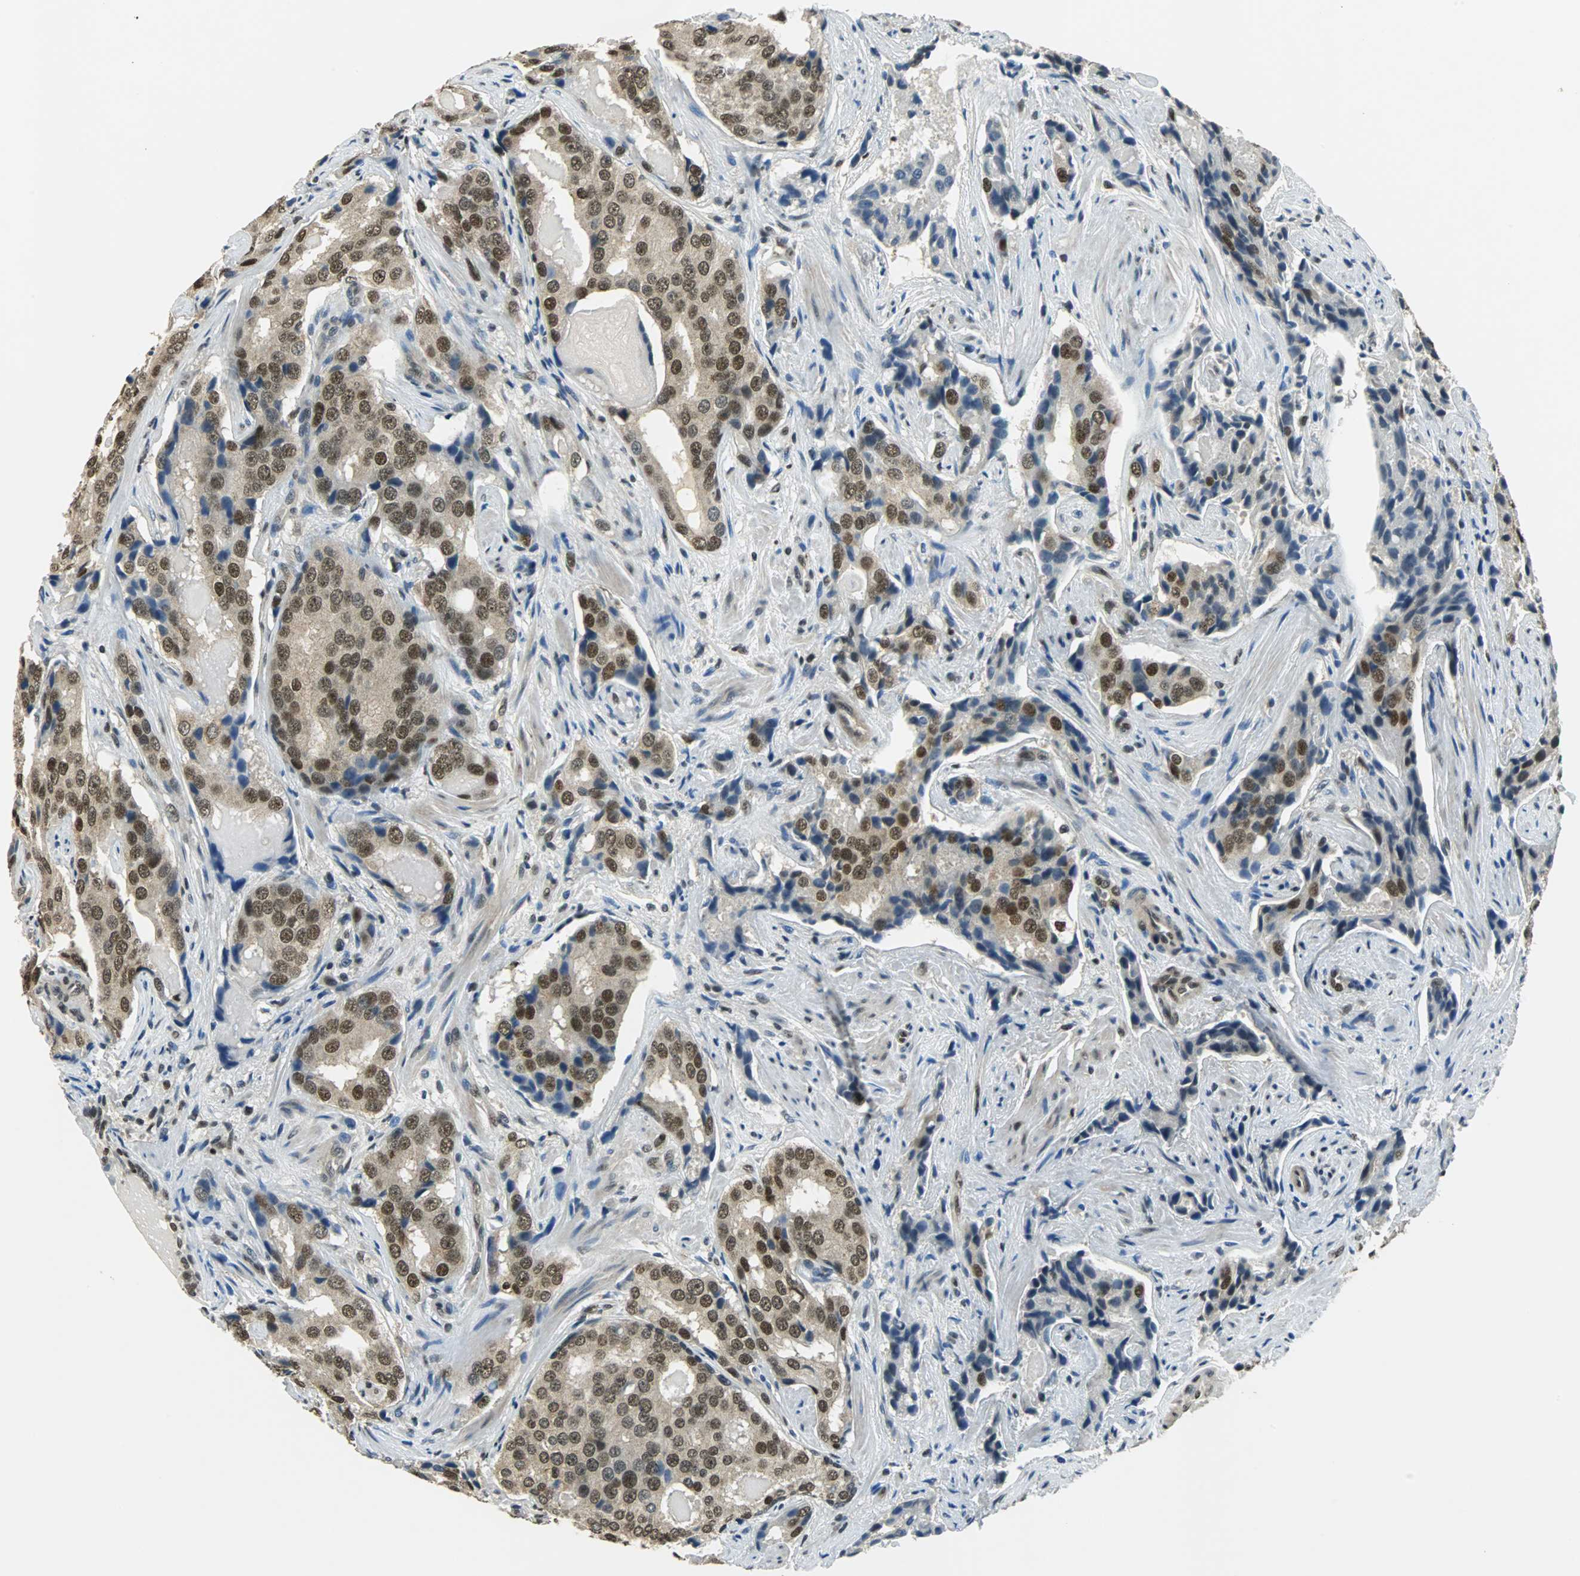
{"staining": {"intensity": "moderate", "quantity": "25%-75%", "location": "cytoplasmic/membranous,nuclear"}, "tissue": "prostate cancer", "cell_type": "Tumor cells", "image_type": "cancer", "snomed": [{"axis": "morphology", "description": "Adenocarcinoma, High grade"}, {"axis": "topography", "description": "Prostate"}], "caption": "The immunohistochemical stain labels moderate cytoplasmic/membranous and nuclear staining in tumor cells of high-grade adenocarcinoma (prostate) tissue.", "gene": "RBM14", "patient": {"sex": "male", "age": 58}}